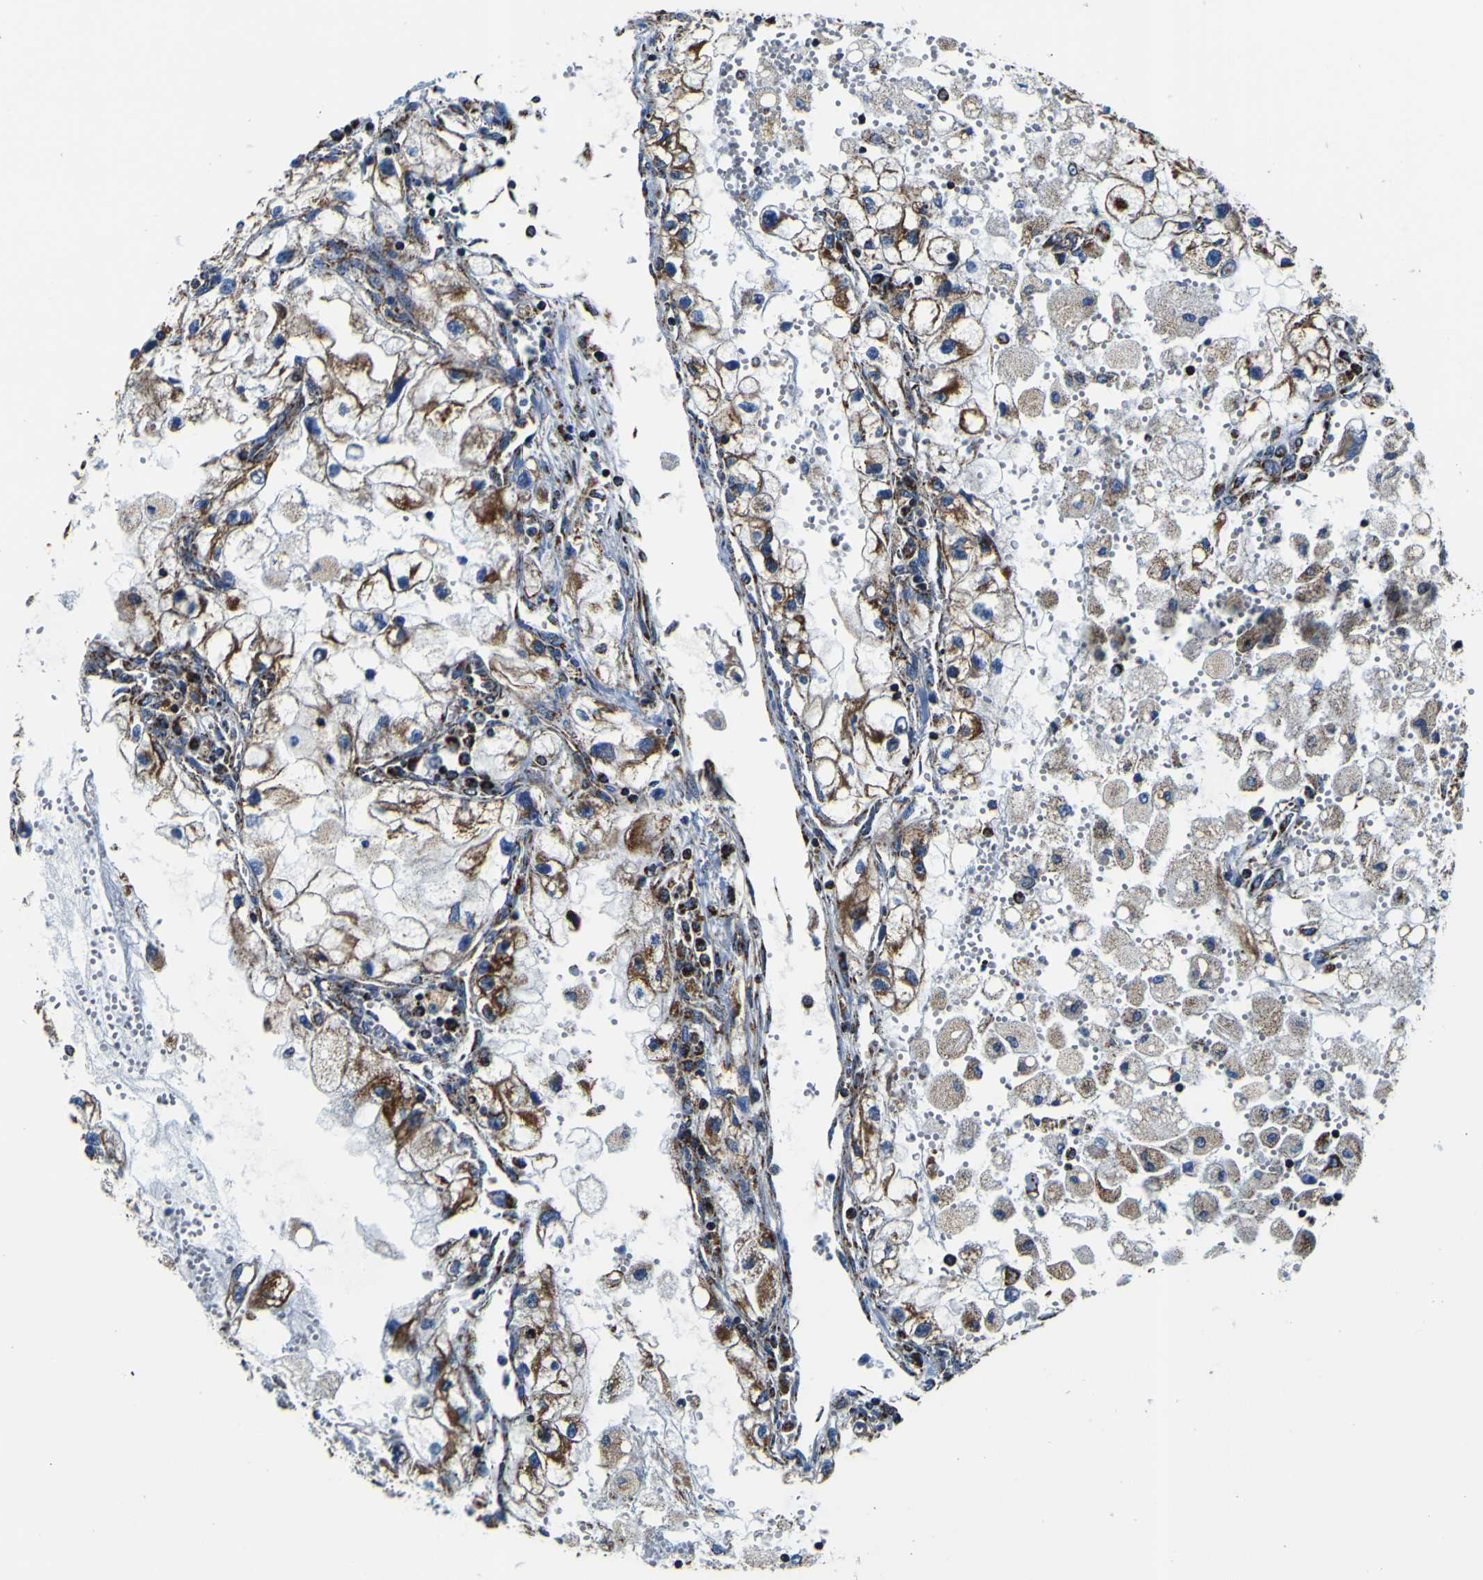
{"staining": {"intensity": "moderate", "quantity": "25%-75%", "location": "cytoplasmic/membranous"}, "tissue": "renal cancer", "cell_type": "Tumor cells", "image_type": "cancer", "snomed": [{"axis": "morphology", "description": "Adenocarcinoma, NOS"}, {"axis": "topography", "description": "Kidney"}], "caption": "A micrograph of adenocarcinoma (renal) stained for a protein demonstrates moderate cytoplasmic/membranous brown staining in tumor cells.", "gene": "PTRH2", "patient": {"sex": "female", "age": 70}}